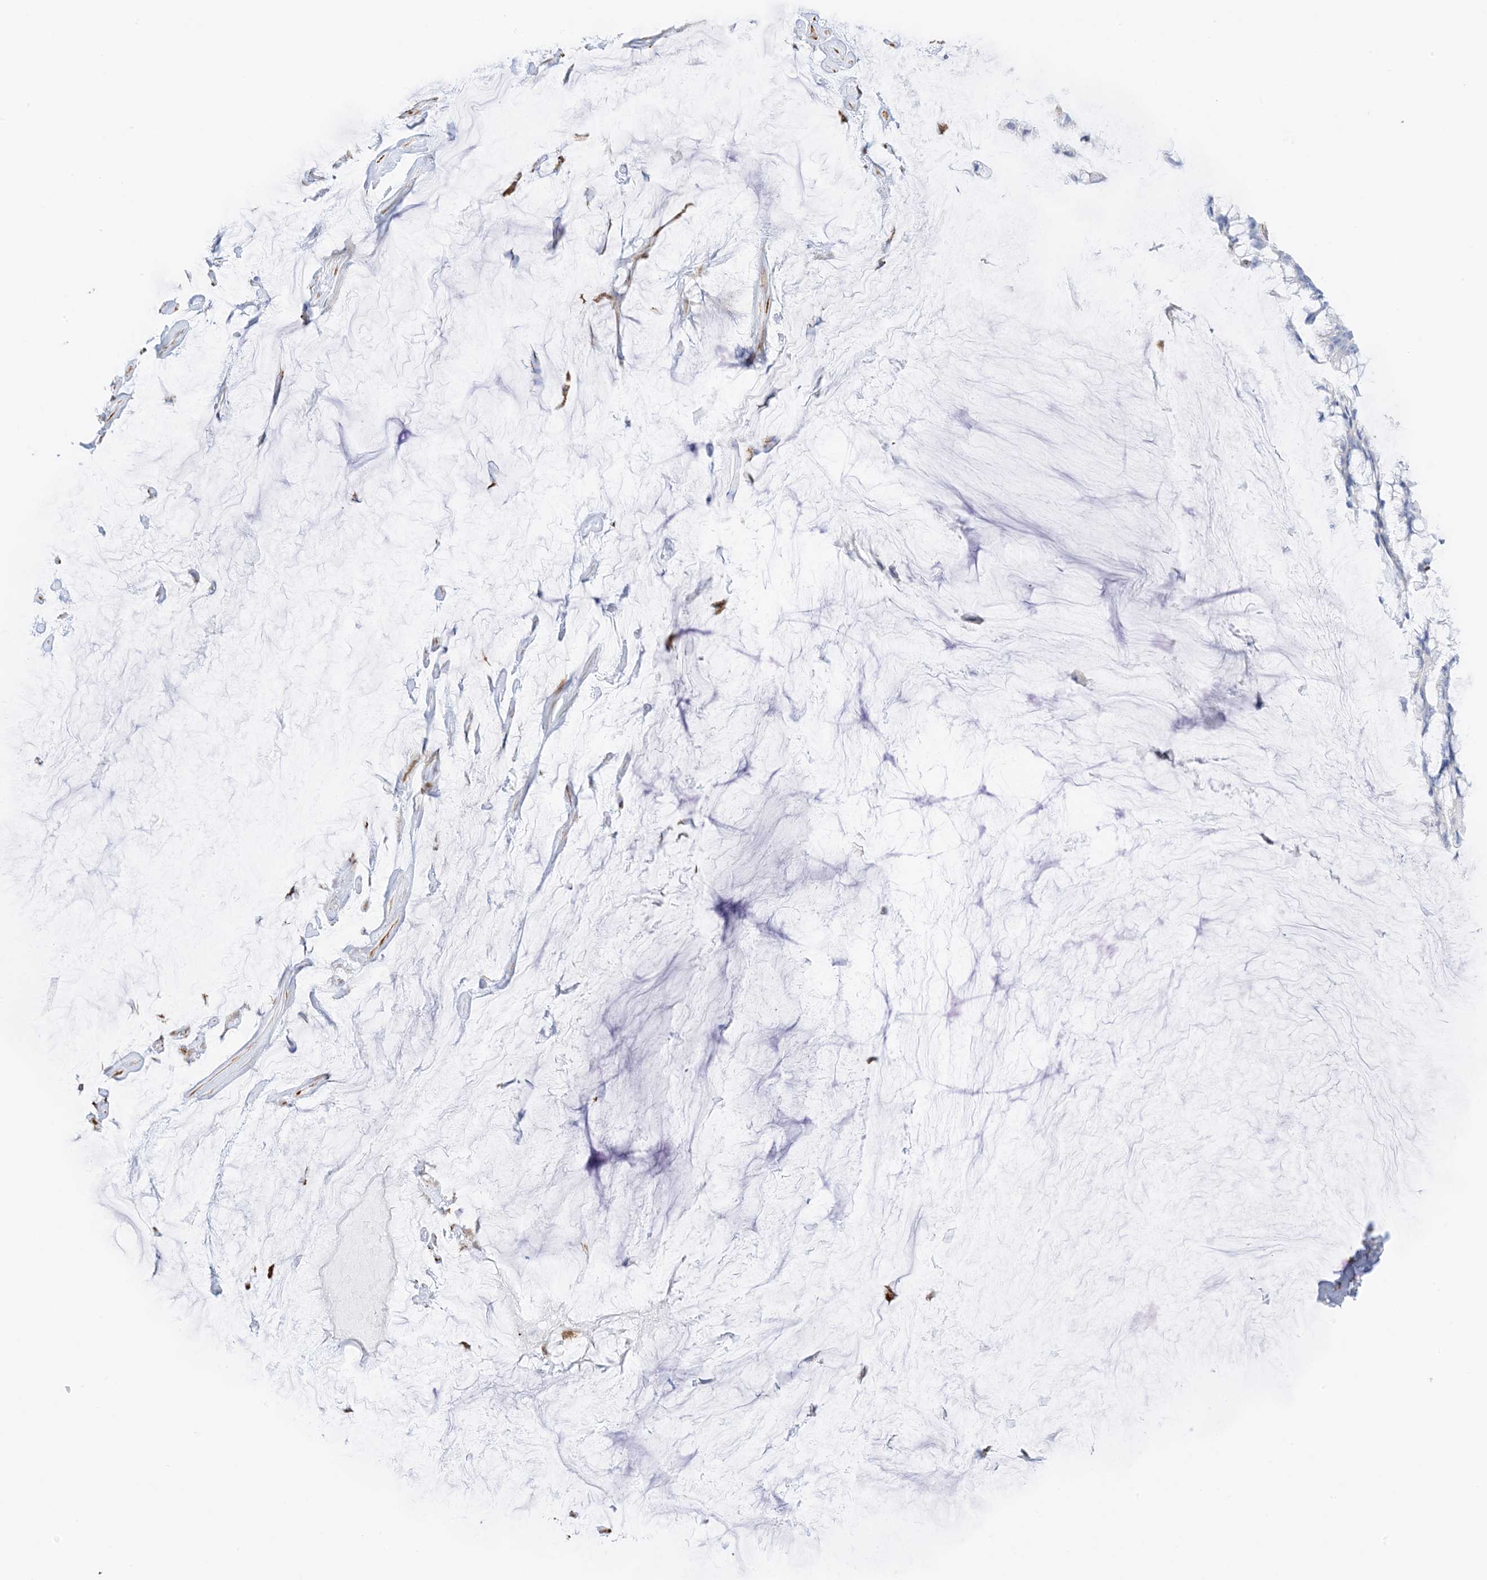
{"staining": {"intensity": "weak", "quantity": "<25%", "location": "cytoplasmic/membranous"}, "tissue": "ovarian cancer", "cell_type": "Tumor cells", "image_type": "cancer", "snomed": [{"axis": "morphology", "description": "Cystadenocarcinoma, mucinous, NOS"}, {"axis": "topography", "description": "Ovary"}], "caption": "High power microscopy image of an immunohistochemistry histopathology image of mucinous cystadenocarcinoma (ovarian), revealing no significant expression in tumor cells.", "gene": "PID1", "patient": {"sex": "female", "age": 39}}